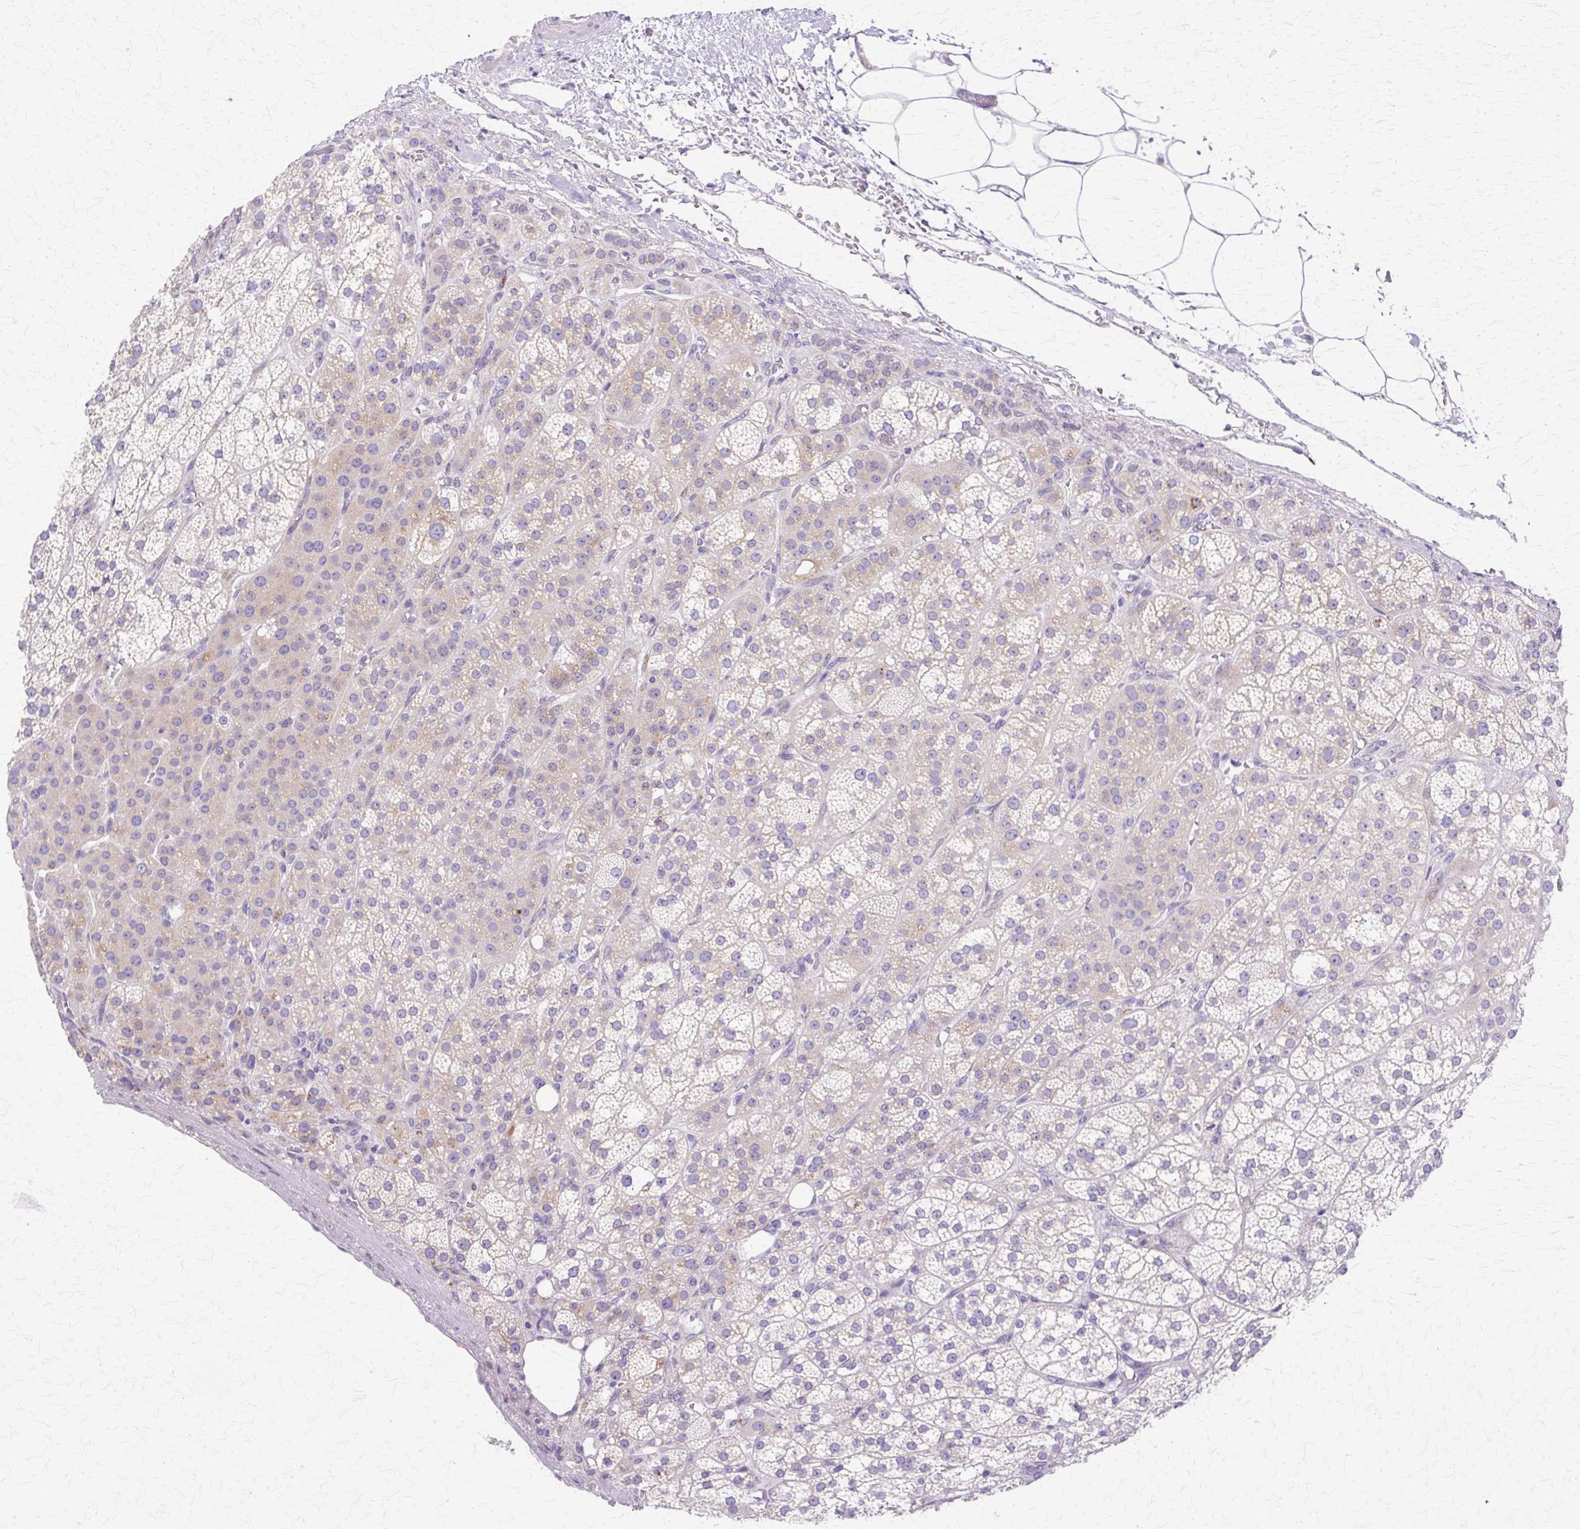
{"staining": {"intensity": "weak", "quantity": "<25%", "location": "cytoplasmic/membranous"}, "tissue": "adrenal gland", "cell_type": "Glandular cells", "image_type": "normal", "snomed": [{"axis": "morphology", "description": "Normal tissue, NOS"}, {"axis": "topography", "description": "Adrenal gland"}], "caption": "Immunohistochemical staining of normal adrenal gland reveals no significant expression in glandular cells.", "gene": "TBC1D3B", "patient": {"sex": "female", "age": 60}}